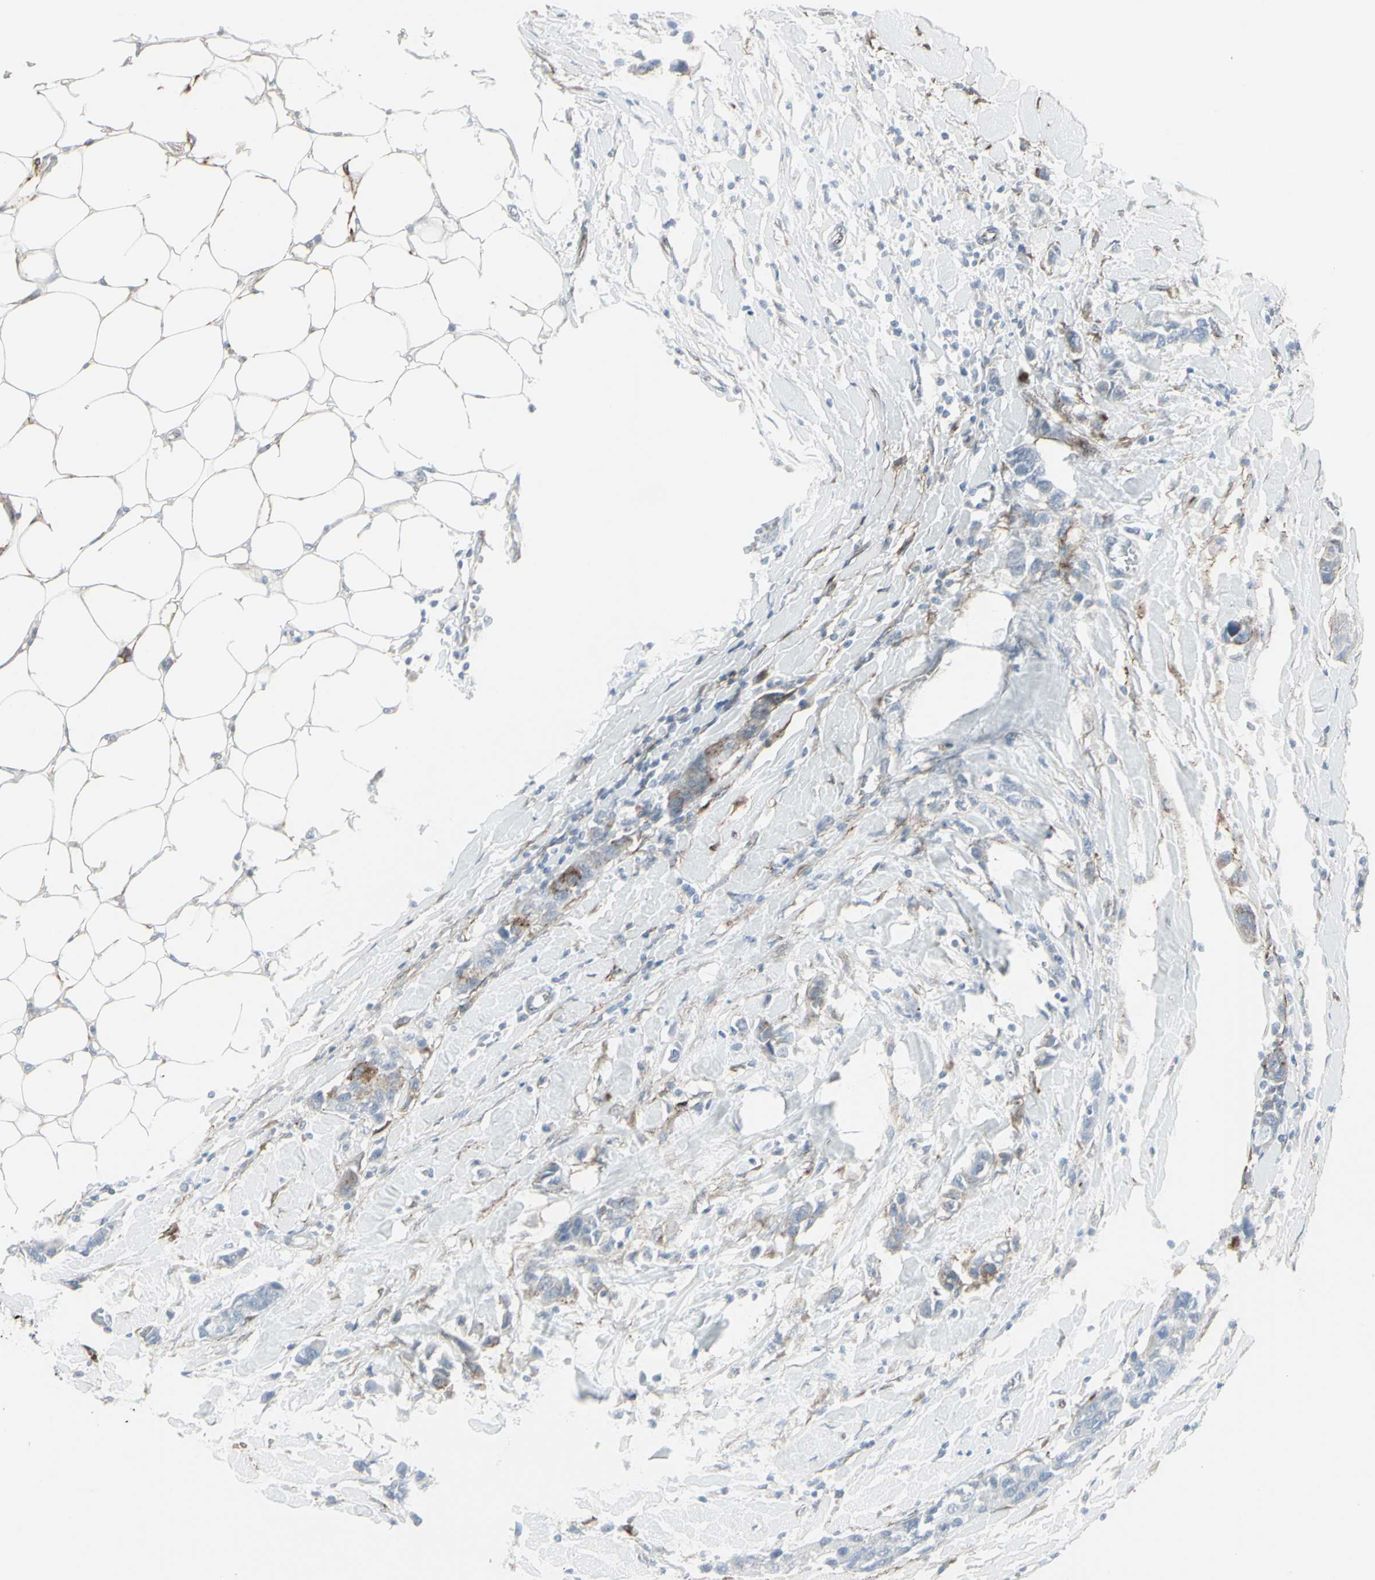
{"staining": {"intensity": "moderate", "quantity": "<25%", "location": "cytoplasmic/membranous"}, "tissue": "breast cancer", "cell_type": "Tumor cells", "image_type": "cancer", "snomed": [{"axis": "morphology", "description": "Normal tissue, NOS"}, {"axis": "morphology", "description": "Duct carcinoma"}, {"axis": "topography", "description": "Breast"}], "caption": "DAB (3,3'-diaminobenzidine) immunohistochemical staining of human intraductal carcinoma (breast) reveals moderate cytoplasmic/membranous protein positivity in about <25% of tumor cells.", "gene": "GJA1", "patient": {"sex": "female", "age": 50}}